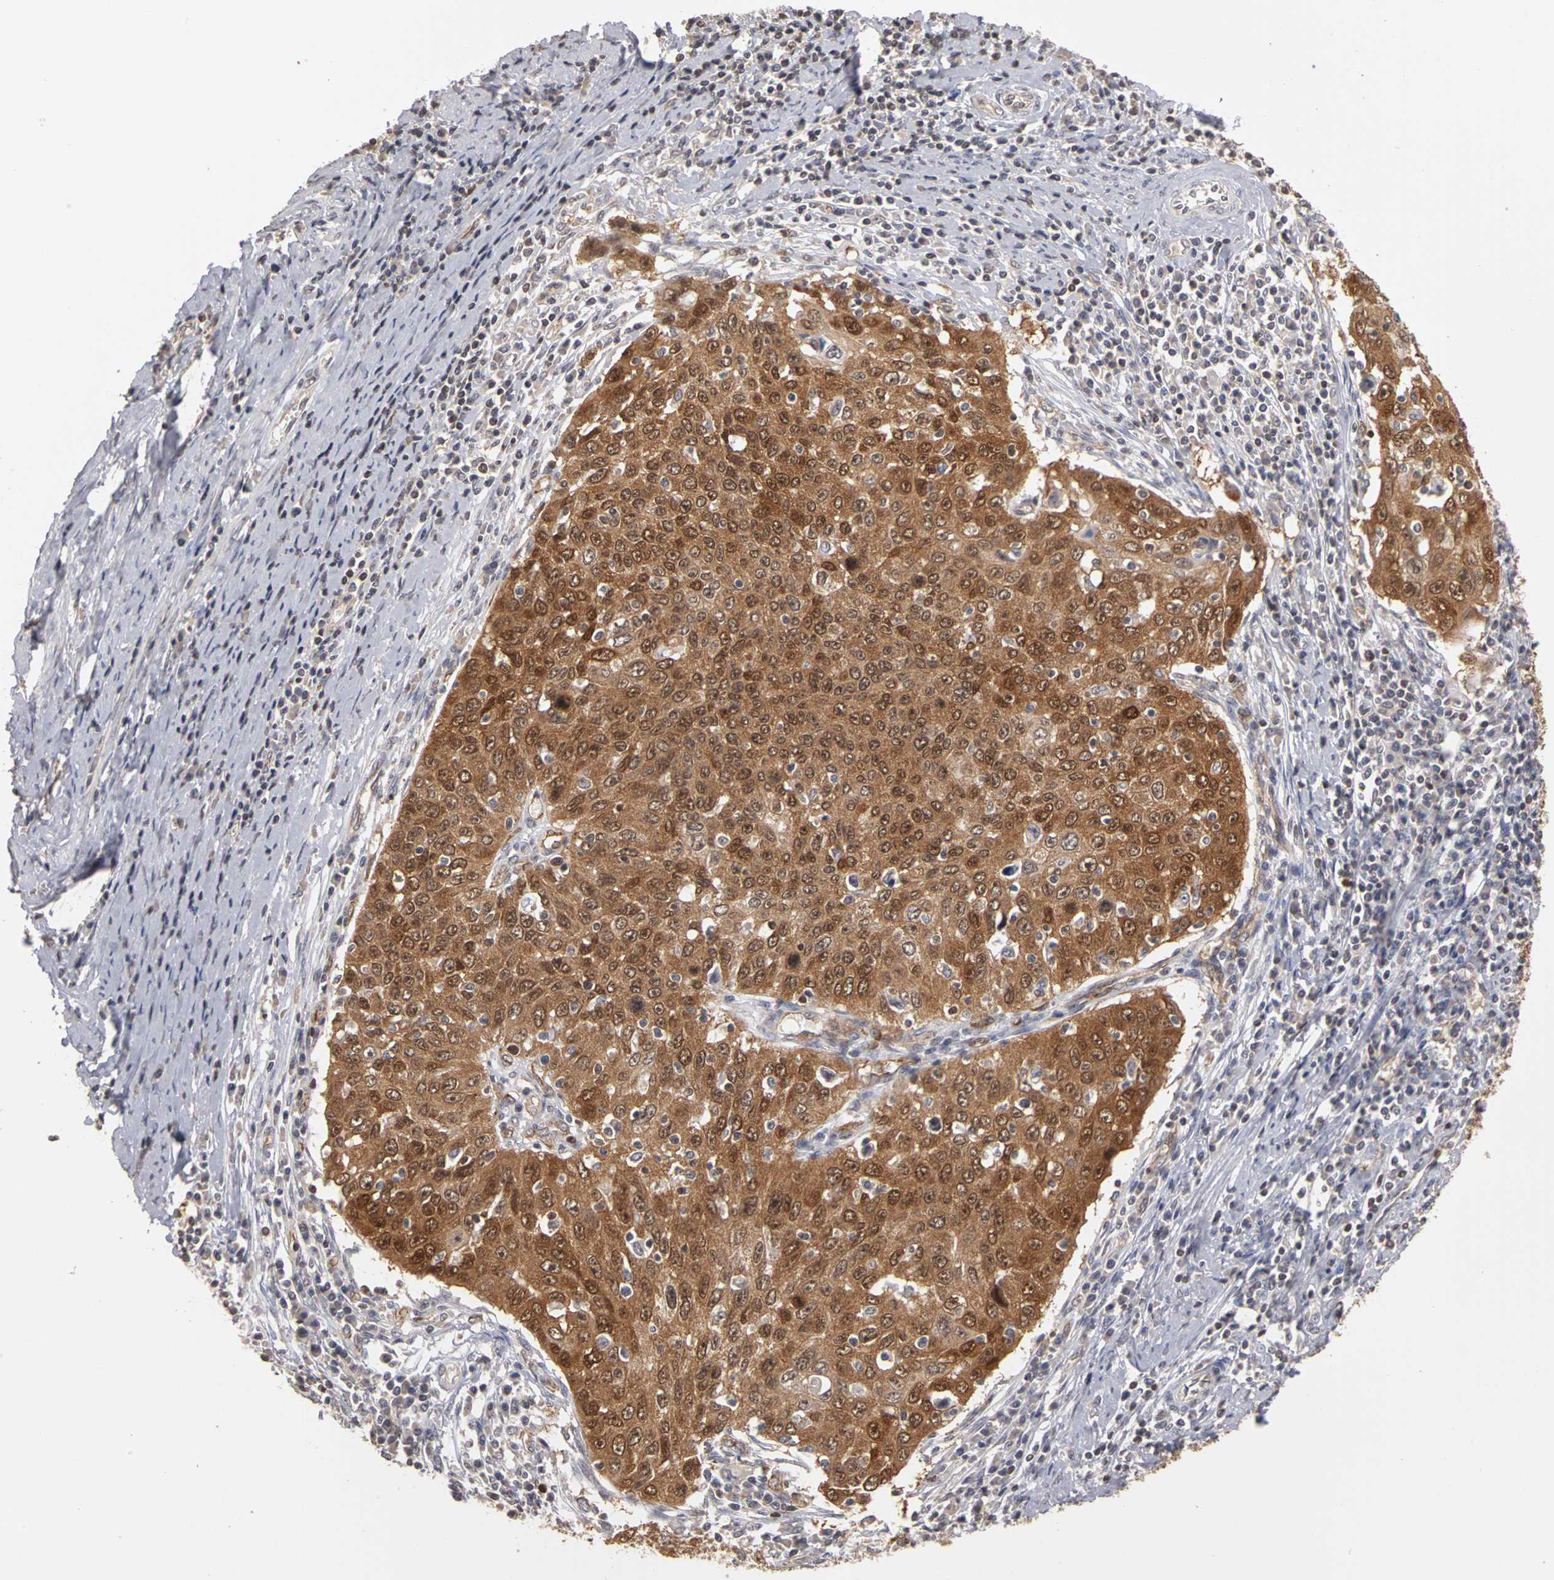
{"staining": {"intensity": "moderate", "quantity": ">75%", "location": "cytoplasmic/membranous,nuclear"}, "tissue": "cervical cancer", "cell_type": "Tumor cells", "image_type": "cancer", "snomed": [{"axis": "morphology", "description": "Squamous cell carcinoma, NOS"}, {"axis": "topography", "description": "Cervix"}], "caption": "Immunohistochemical staining of cervical cancer (squamous cell carcinoma) reveals medium levels of moderate cytoplasmic/membranous and nuclear protein staining in approximately >75% of tumor cells. (DAB (3,3'-diaminobenzidine) IHC, brown staining for protein, blue staining for nuclei).", "gene": "PLEKHA1", "patient": {"sex": "female", "age": 53}}